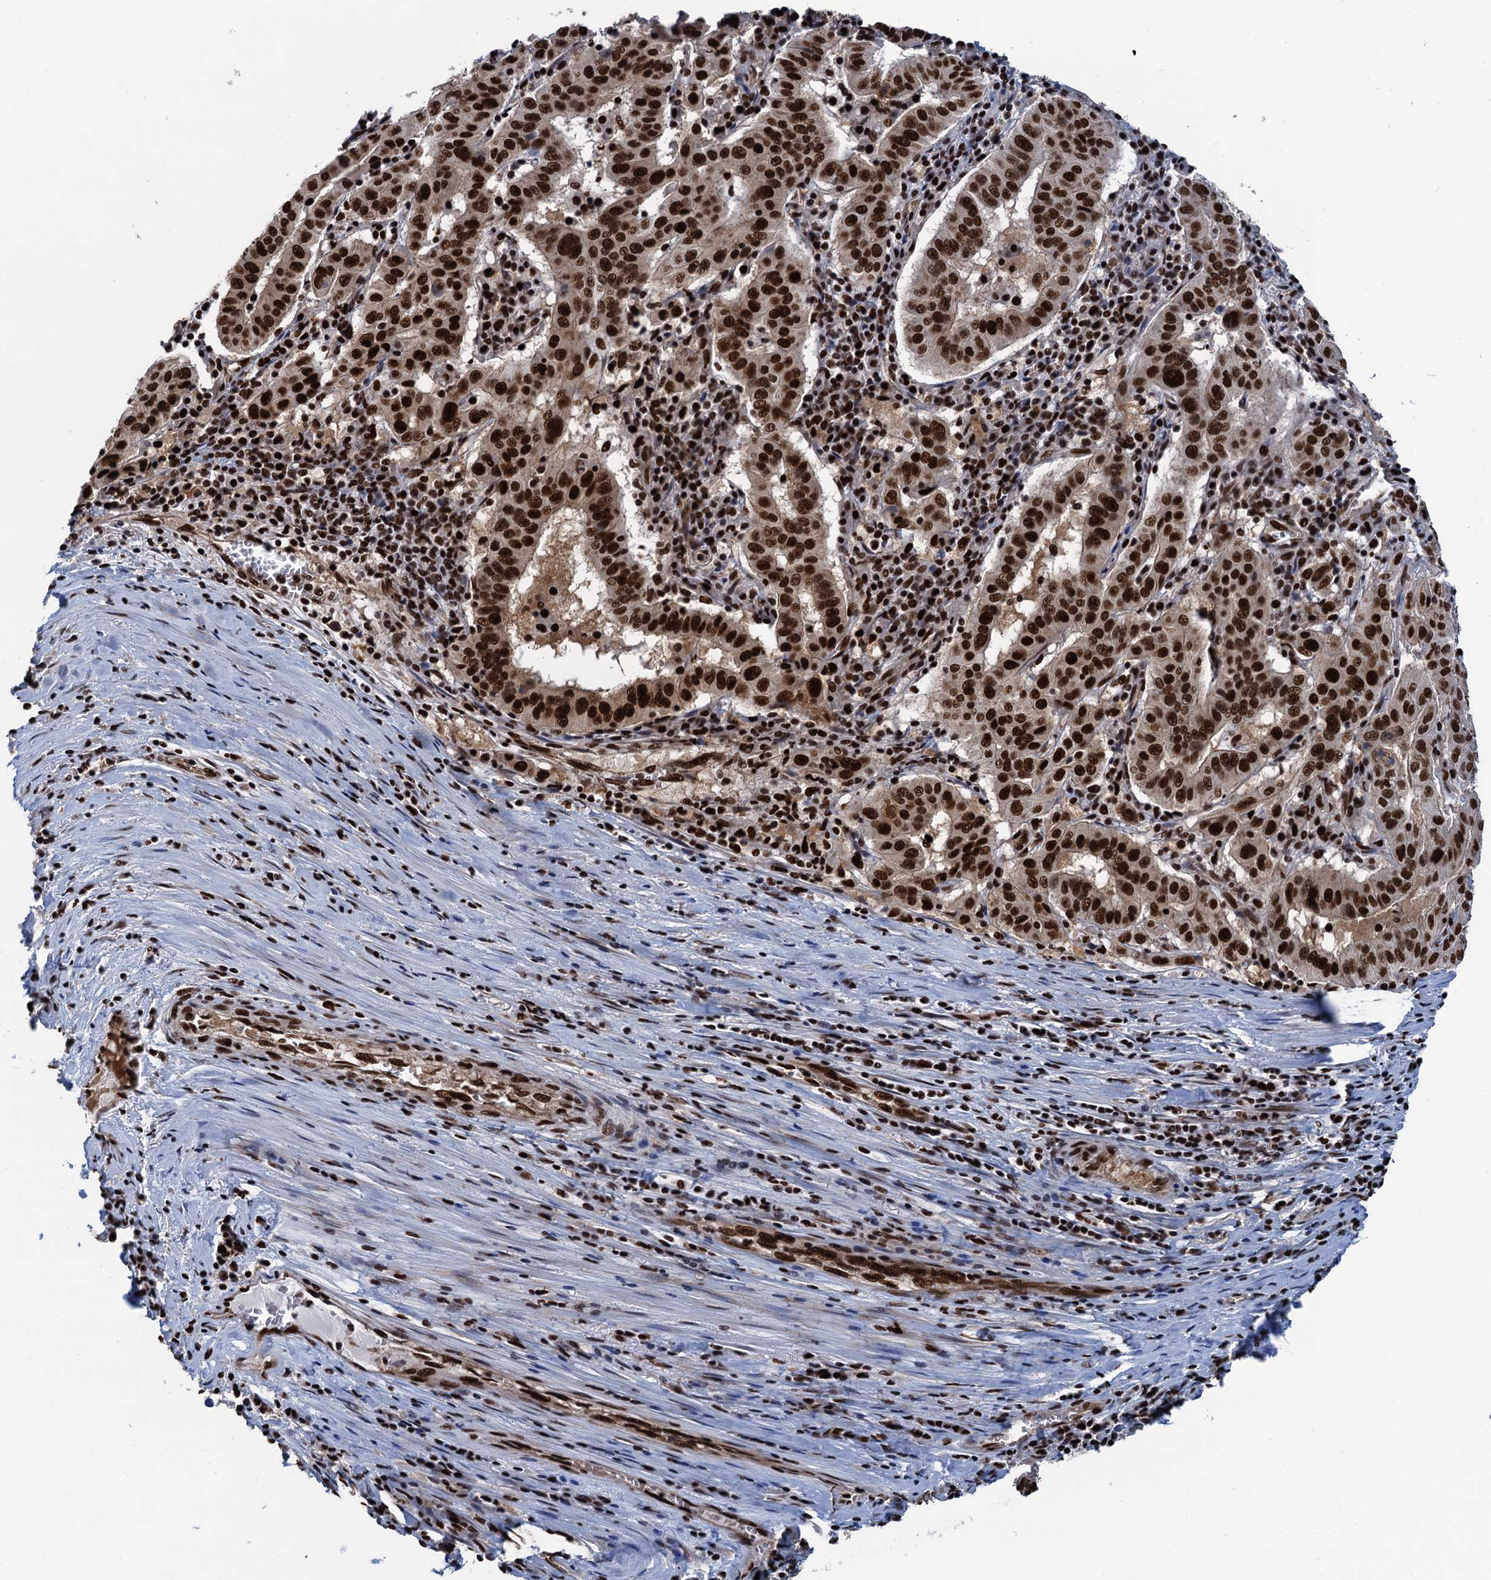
{"staining": {"intensity": "strong", "quantity": ">75%", "location": "nuclear"}, "tissue": "pancreatic cancer", "cell_type": "Tumor cells", "image_type": "cancer", "snomed": [{"axis": "morphology", "description": "Adenocarcinoma, NOS"}, {"axis": "topography", "description": "Pancreas"}], "caption": "IHC of pancreatic cancer (adenocarcinoma) shows high levels of strong nuclear staining in approximately >75% of tumor cells.", "gene": "PPP4R1", "patient": {"sex": "male", "age": 63}}